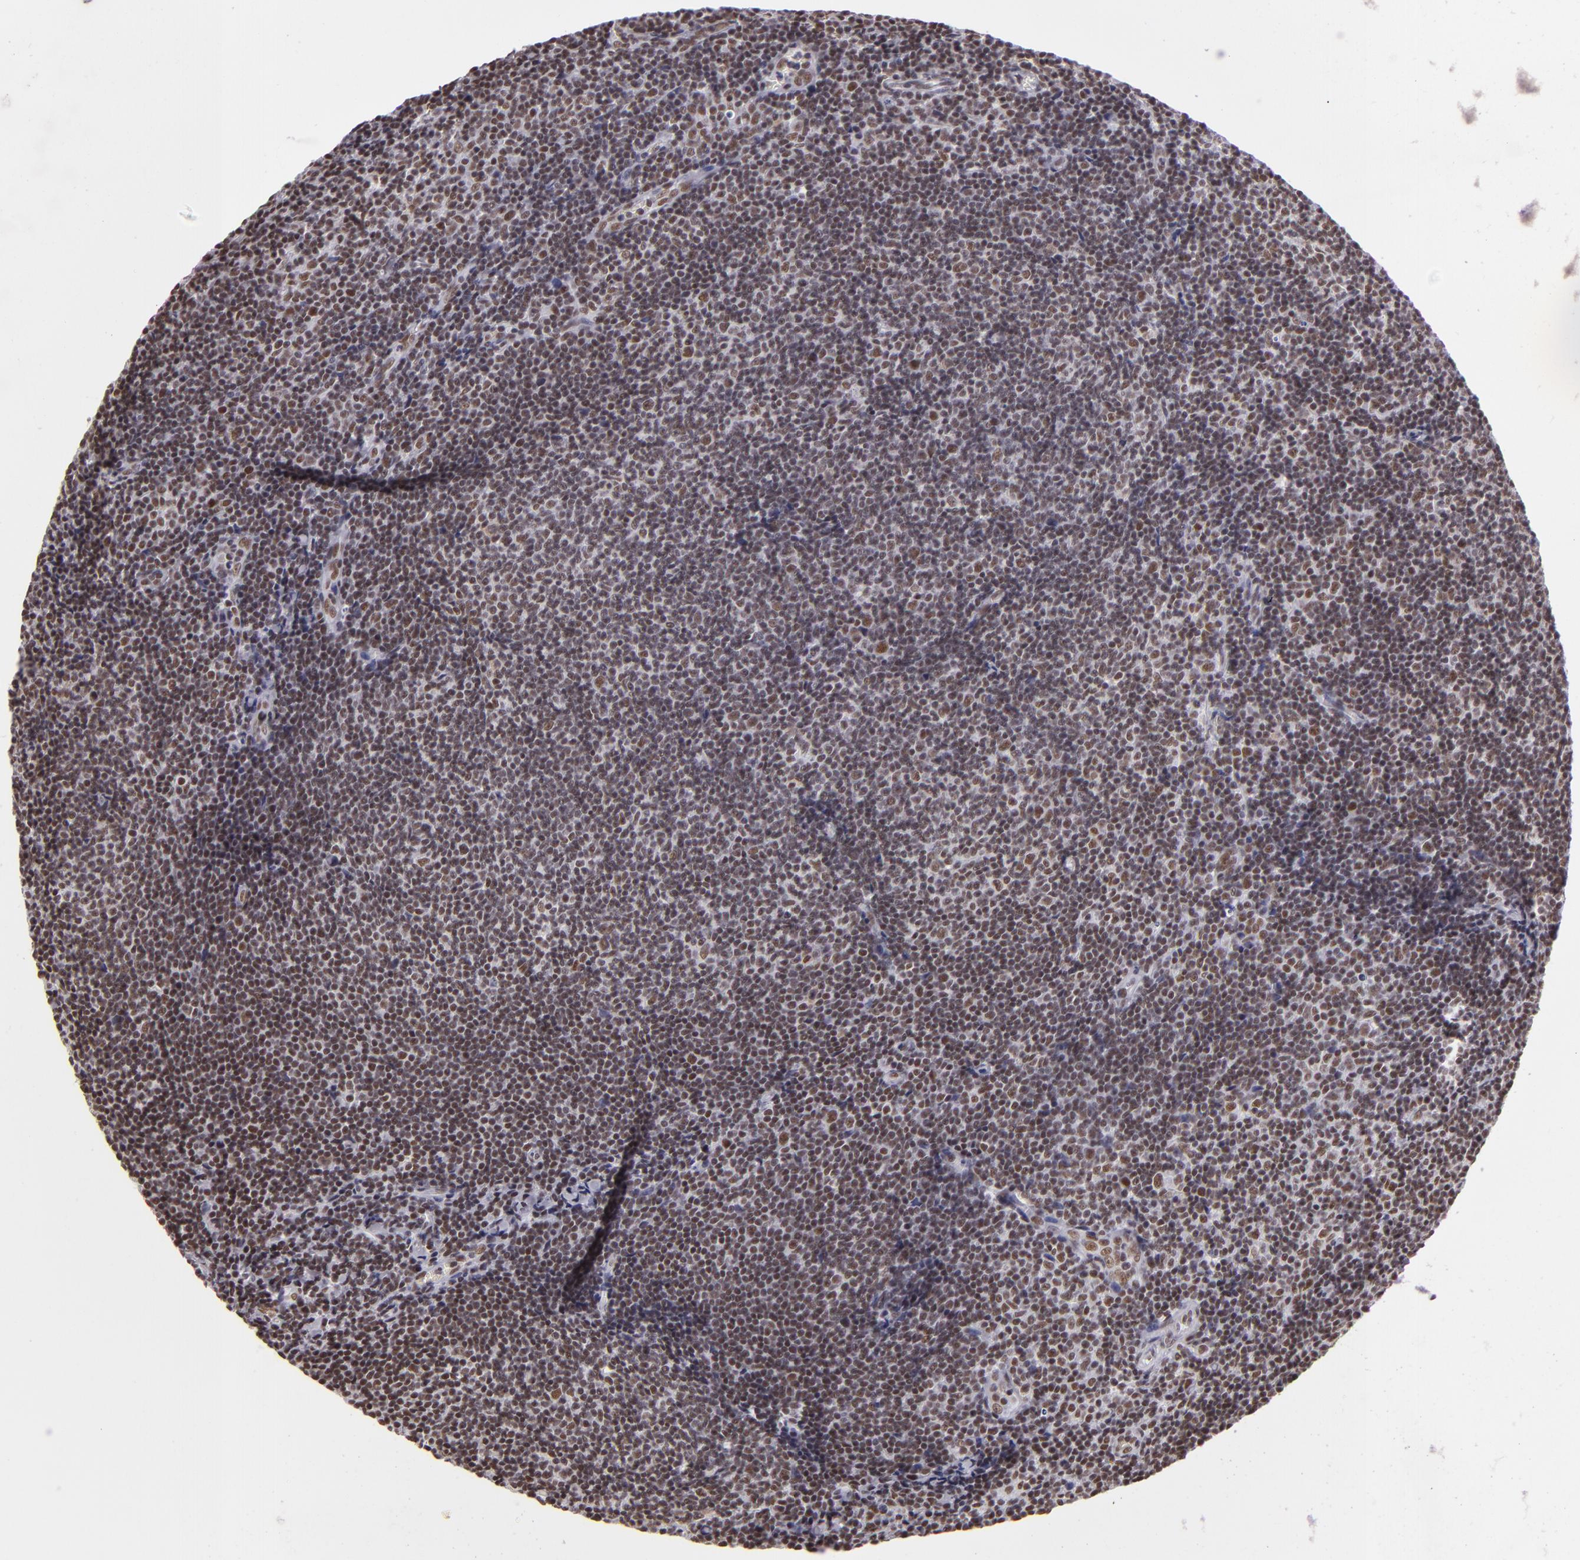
{"staining": {"intensity": "weak", "quantity": ">75%", "location": "nuclear"}, "tissue": "lymphoma", "cell_type": "Tumor cells", "image_type": "cancer", "snomed": [{"axis": "morphology", "description": "Malignant lymphoma, non-Hodgkin's type, Low grade"}, {"axis": "topography", "description": "Lymph node"}], "caption": "An IHC image of tumor tissue is shown. Protein staining in brown labels weak nuclear positivity in lymphoma within tumor cells.", "gene": "BRD8", "patient": {"sex": "male", "age": 49}}